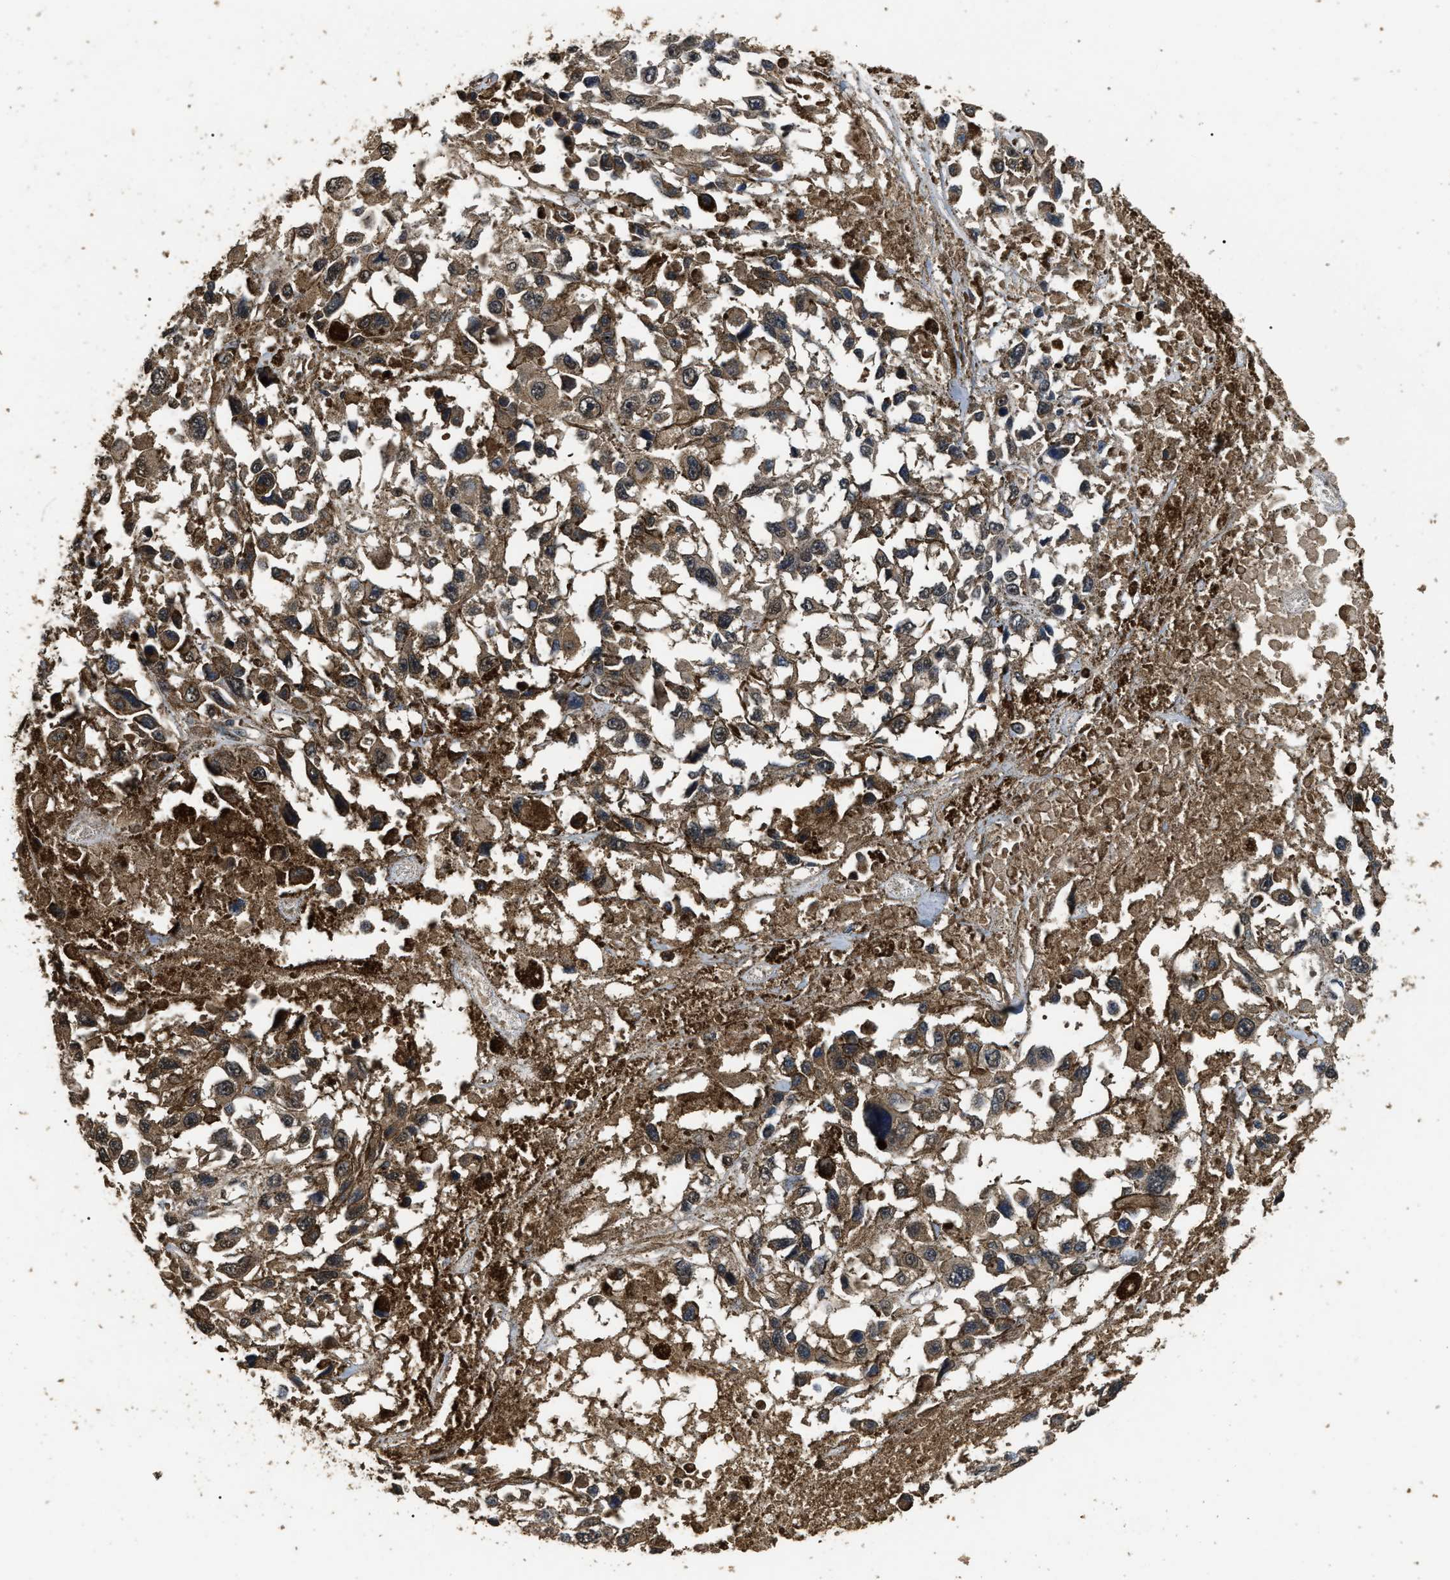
{"staining": {"intensity": "weak", "quantity": ">75%", "location": "cytoplasmic/membranous"}, "tissue": "melanoma", "cell_type": "Tumor cells", "image_type": "cancer", "snomed": [{"axis": "morphology", "description": "Malignant melanoma, Metastatic site"}, {"axis": "topography", "description": "Lymph node"}], "caption": "The immunohistochemical stain highlights weak cytoplasmic/membranous expression in tumor cells of malignant melanoma (metastatic site) tissue.", "gene": "PSMD8", "patient": {"sex": "male", "age": 59}}